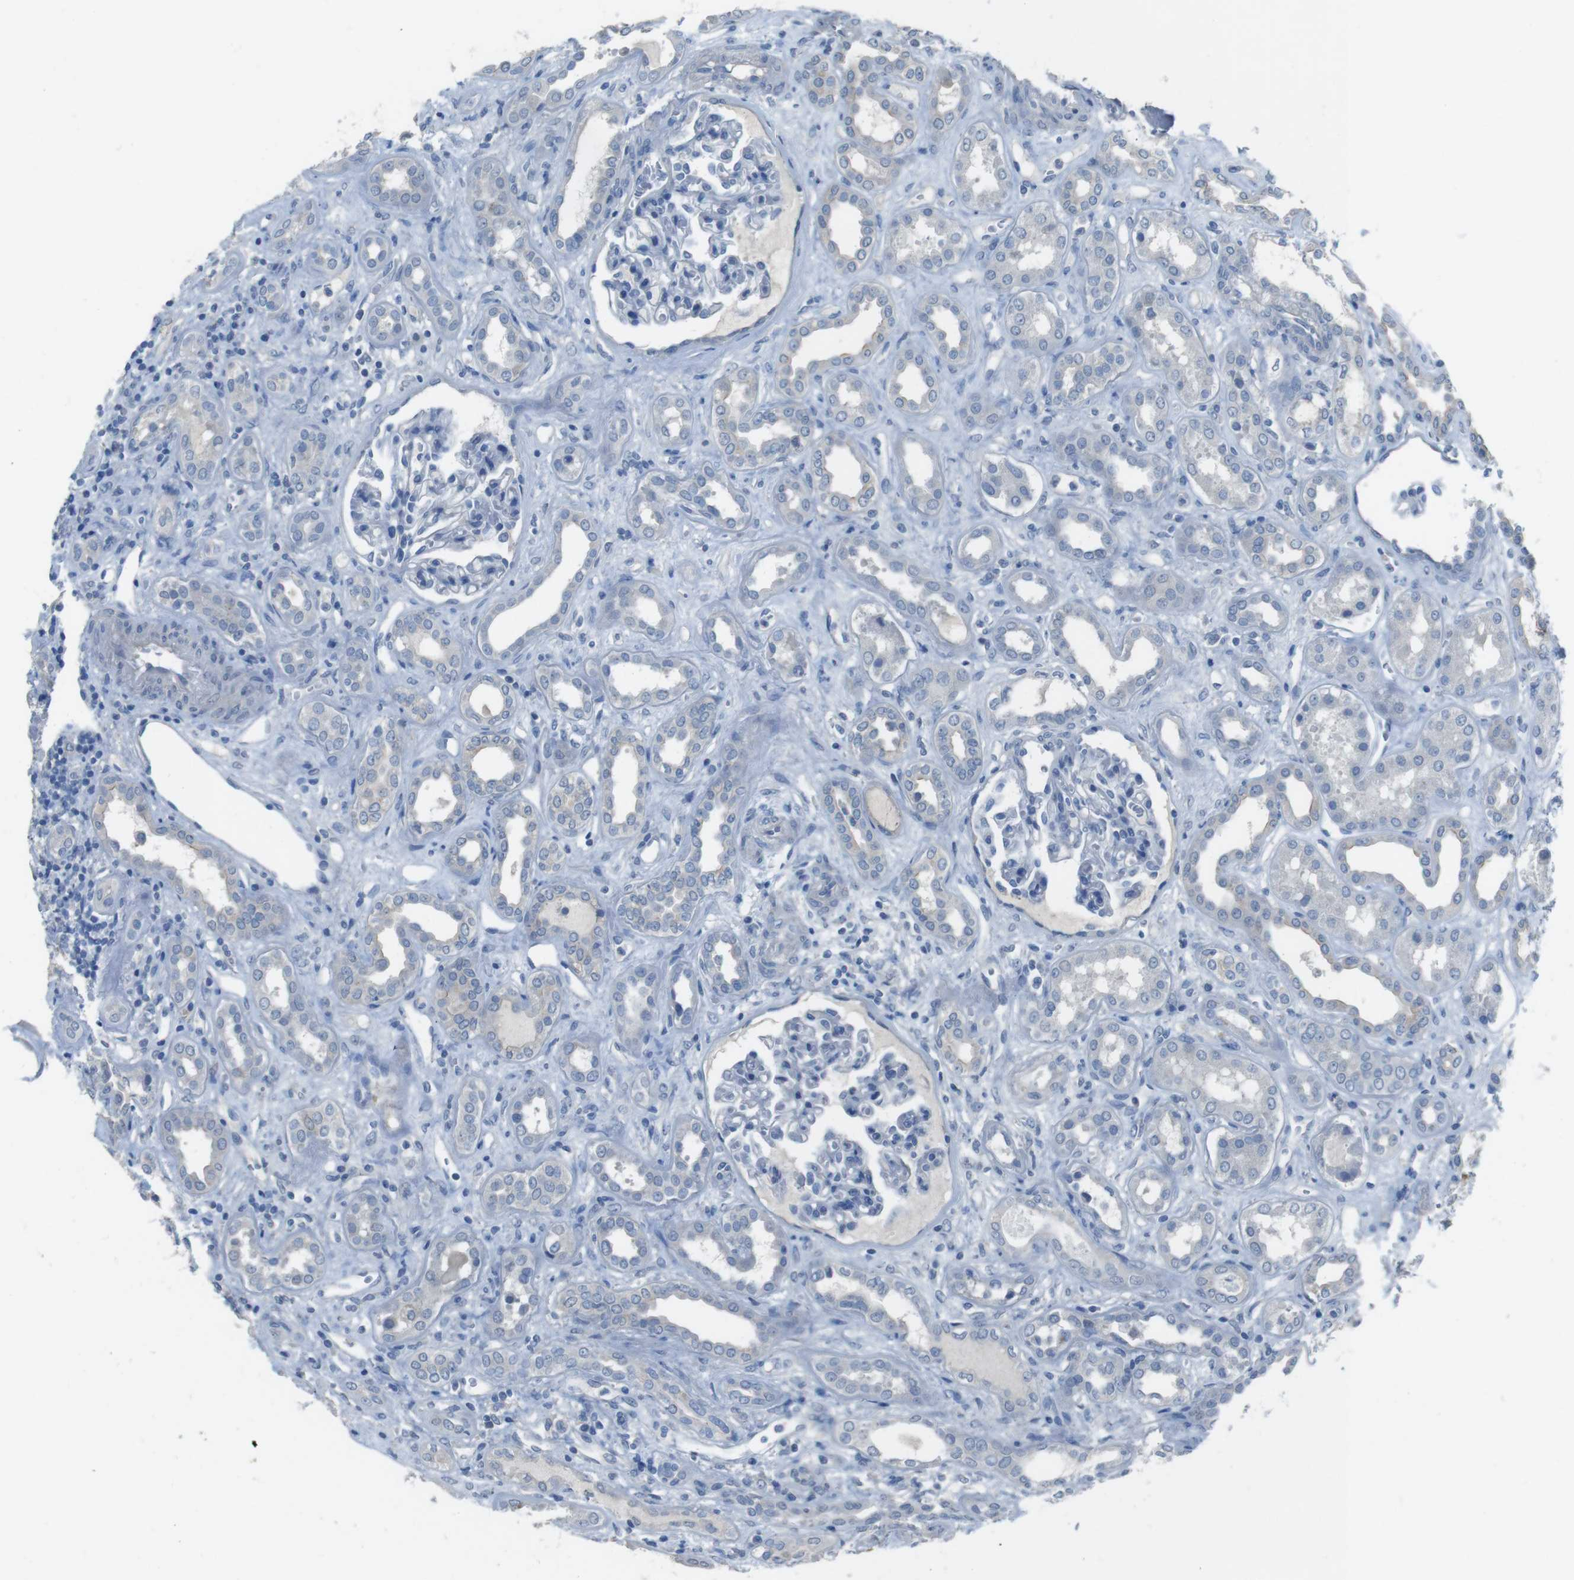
{"staining": {"intensity": "negative", "quantity": "none", "location": "none"}, "tissue": "kidney", "cell_type": "Cells in glomeruli", "image_type": "normal", "snomed": [{"axis": "morphology", "description": "Normal tissue, NOS"}, {"axis": "topography", "description": "Kidney"}], "caption": "Immunohistochemical staining of unremarkable human kidney shows no significant positivity in cells in glomeruli. (DAB immunohistochemistry, high magnification).", "gene": "CYP2C19", "patient": {"sex": "male", "age": 59}}